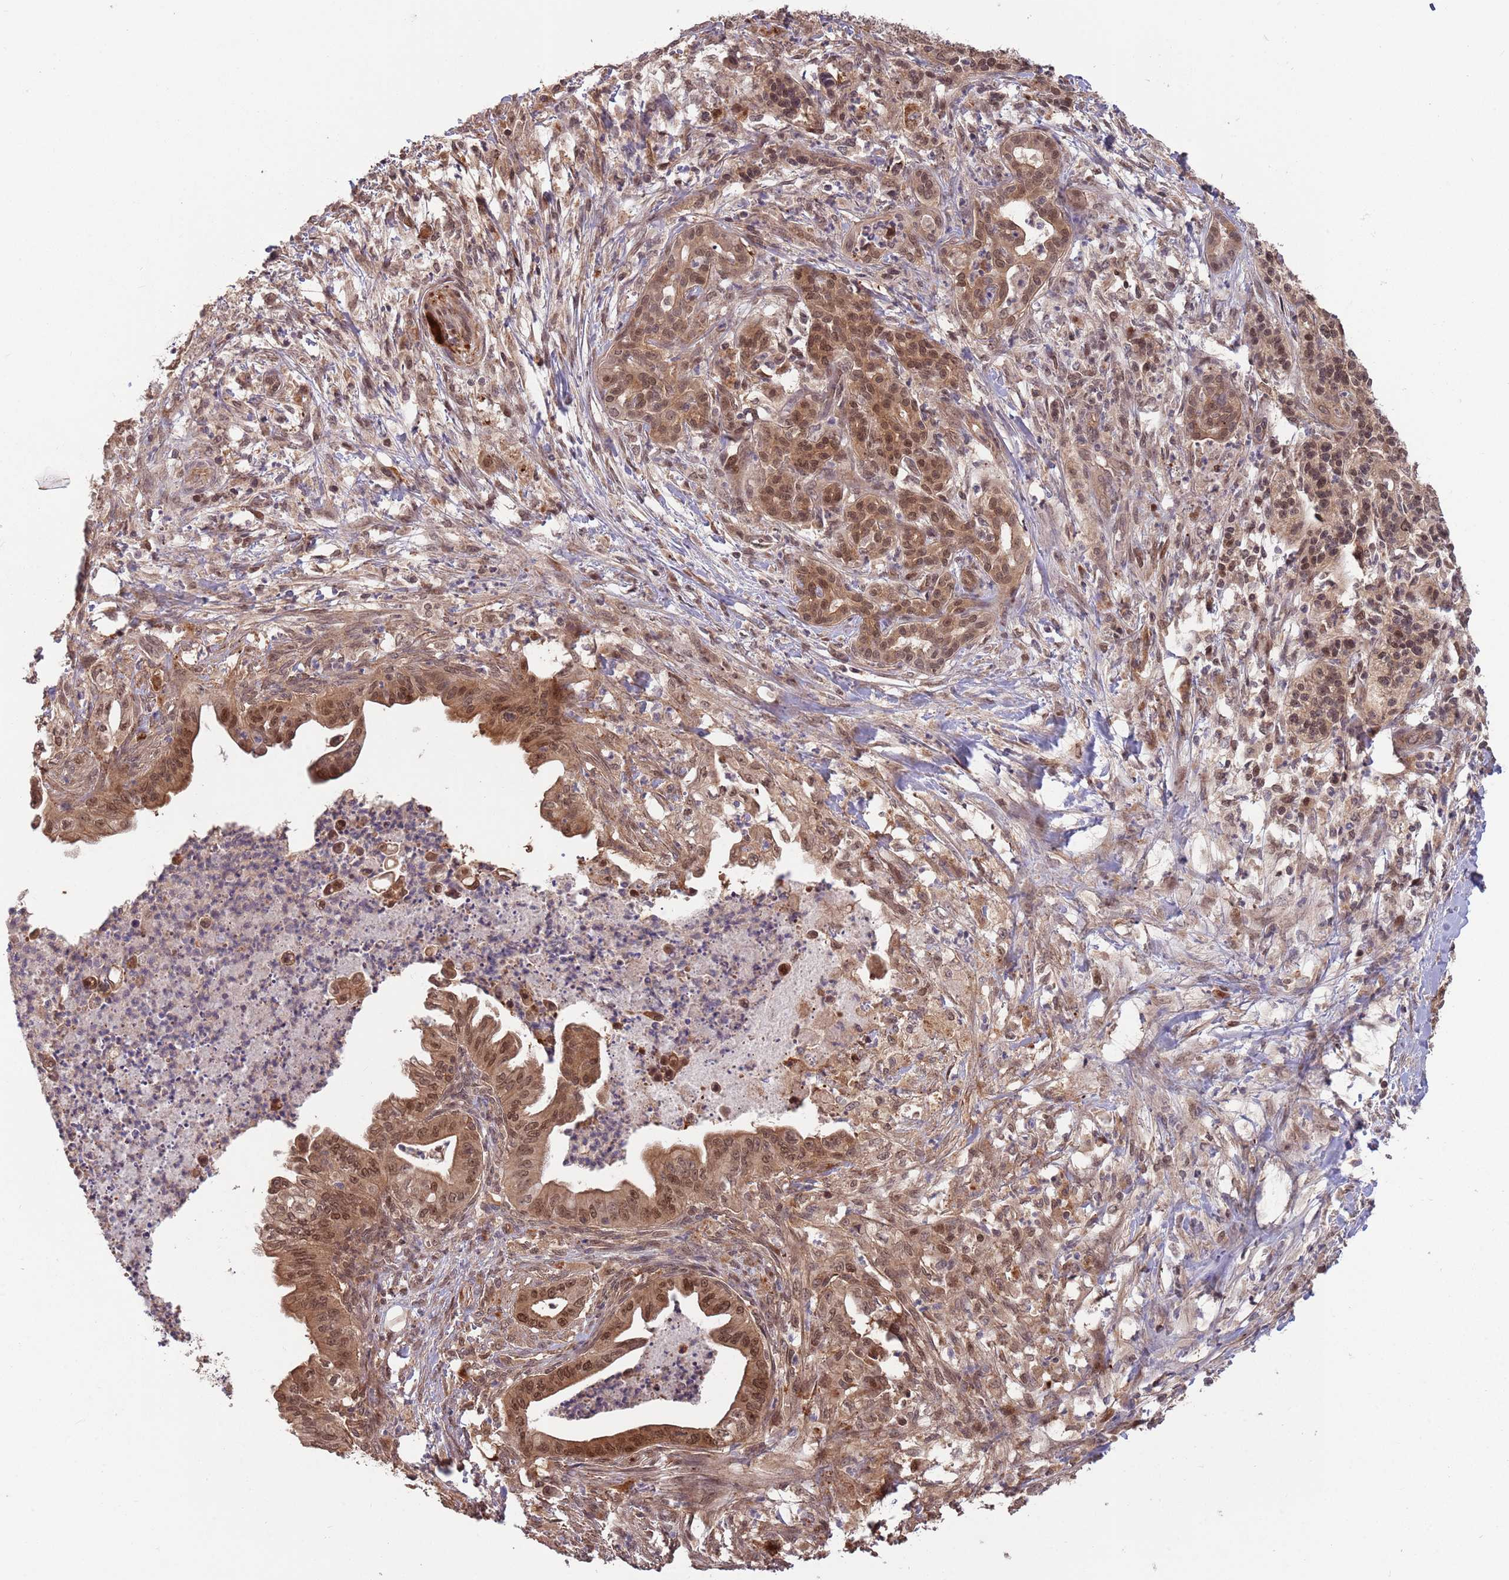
{"staining": {"intensity": "moderate", "quantity": ">75%", "location": "cytoplasmic/membranous,nuclear"}, "tissue": "pancreatic cancer", "cell_type": "Tumor cells", "image_type": "cancer", "snomed": [{"axis": "morphology", "description": "Adenocarcinoma, NOS"}, {"axis": "topography", "description": "Pancreas"}], "caption": "Approximately >75% of tumor cells in pancreatic cancer (adenocarcinoma) reveal moderate cytoplasmic/membranous and nuclear protein positivity as visualized by brown immunohistochemical staining.", "gene": "SALL1", "patient": {"sex": "male", "age": 58}}